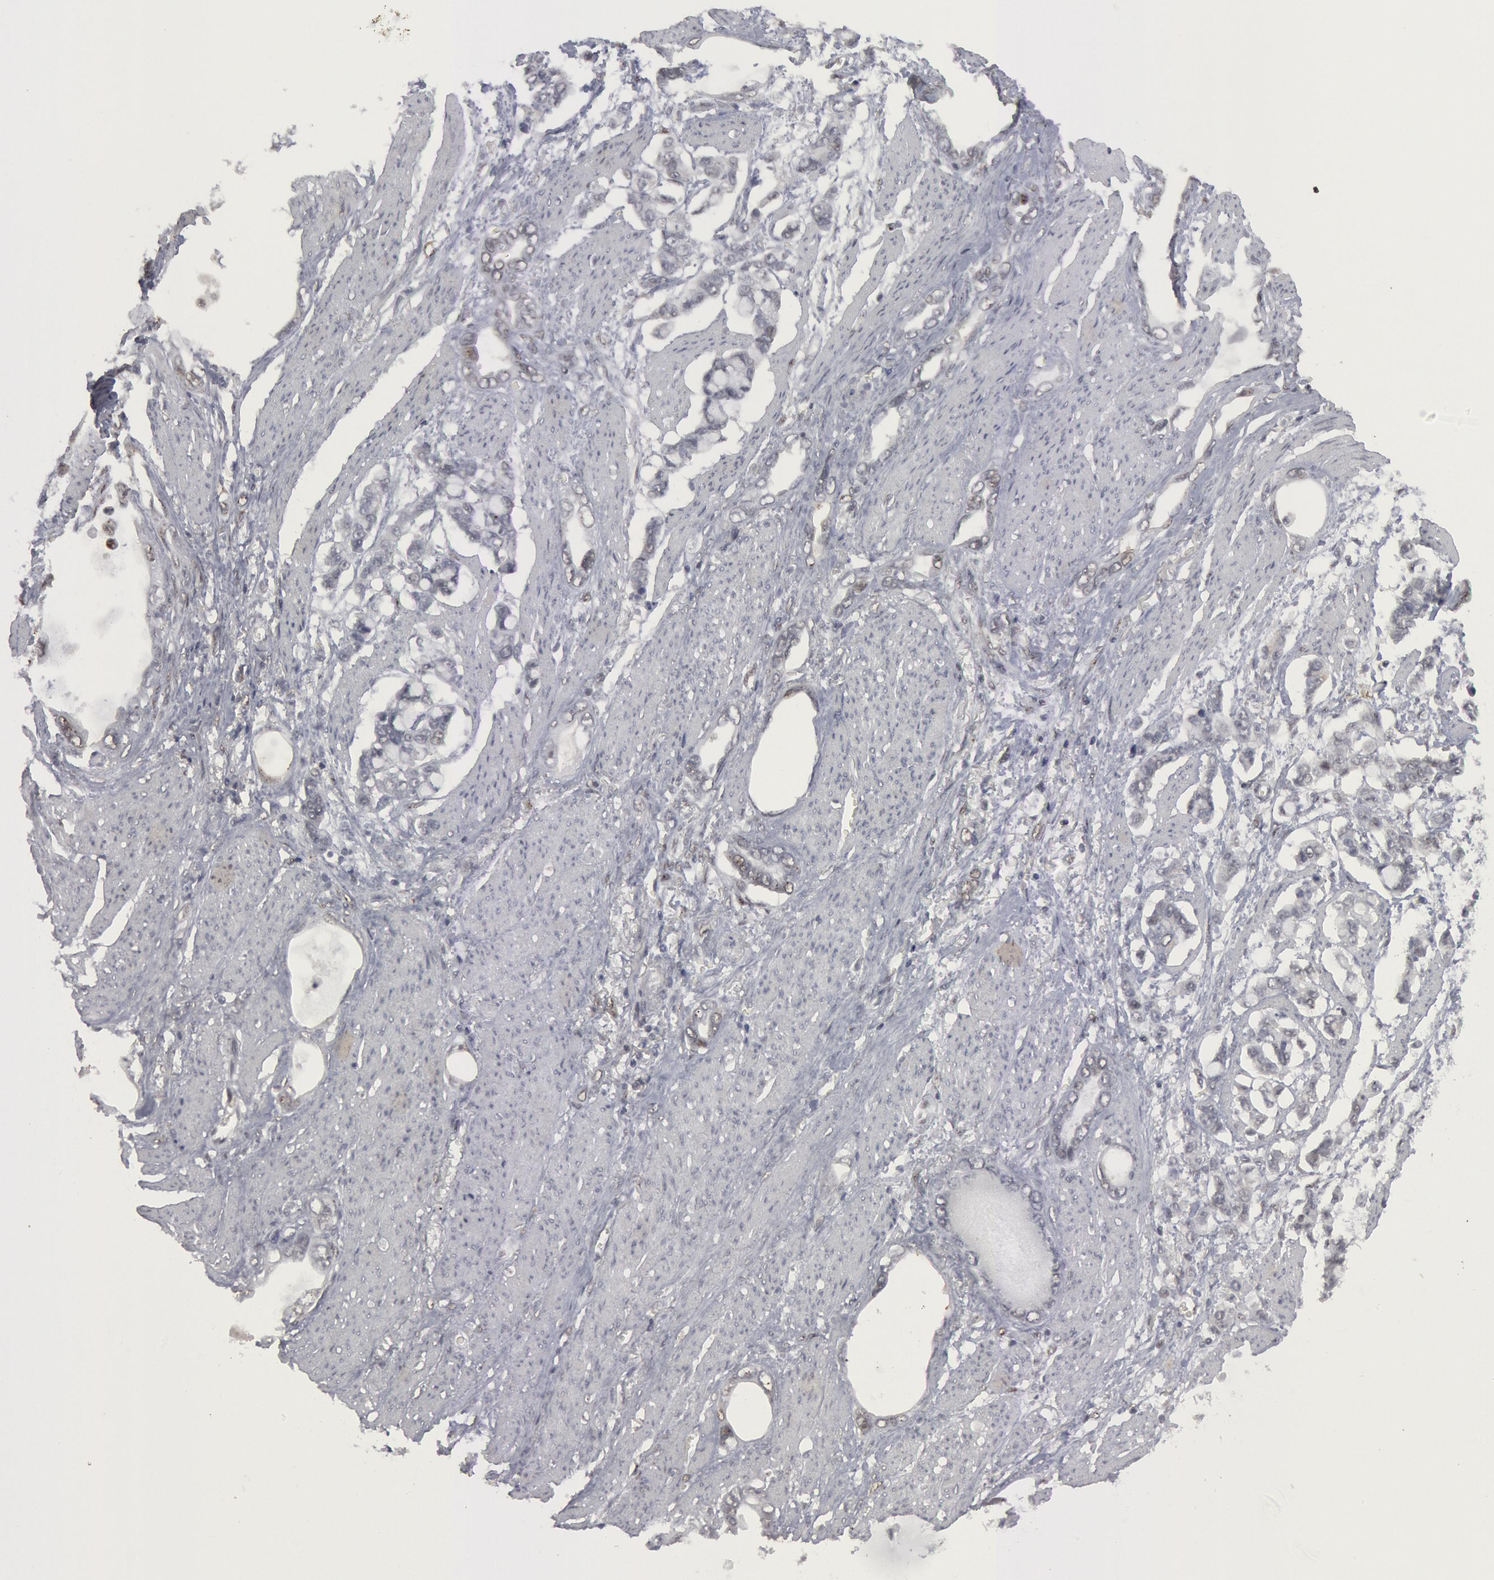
{"staining": {"intensity": "negative", "quantity": "none", "location": "none"}, "tissue": "stomach cancer", "cell_type": "Tumor cells", "image_type": "cancer", "snomed": [{"axis": "morphology", "description": "Adenocarcinoma, NOS"}, {"axis": "topography", "description": "Stomach"}], "caption": "DAB (3,3'-diaminobenzidine) immunohistochemical staining of human stomach cancer displays no significant expression in tumor cells.", "gene": "FOXO1", "patient": {"sex": "male", "age": 78}}